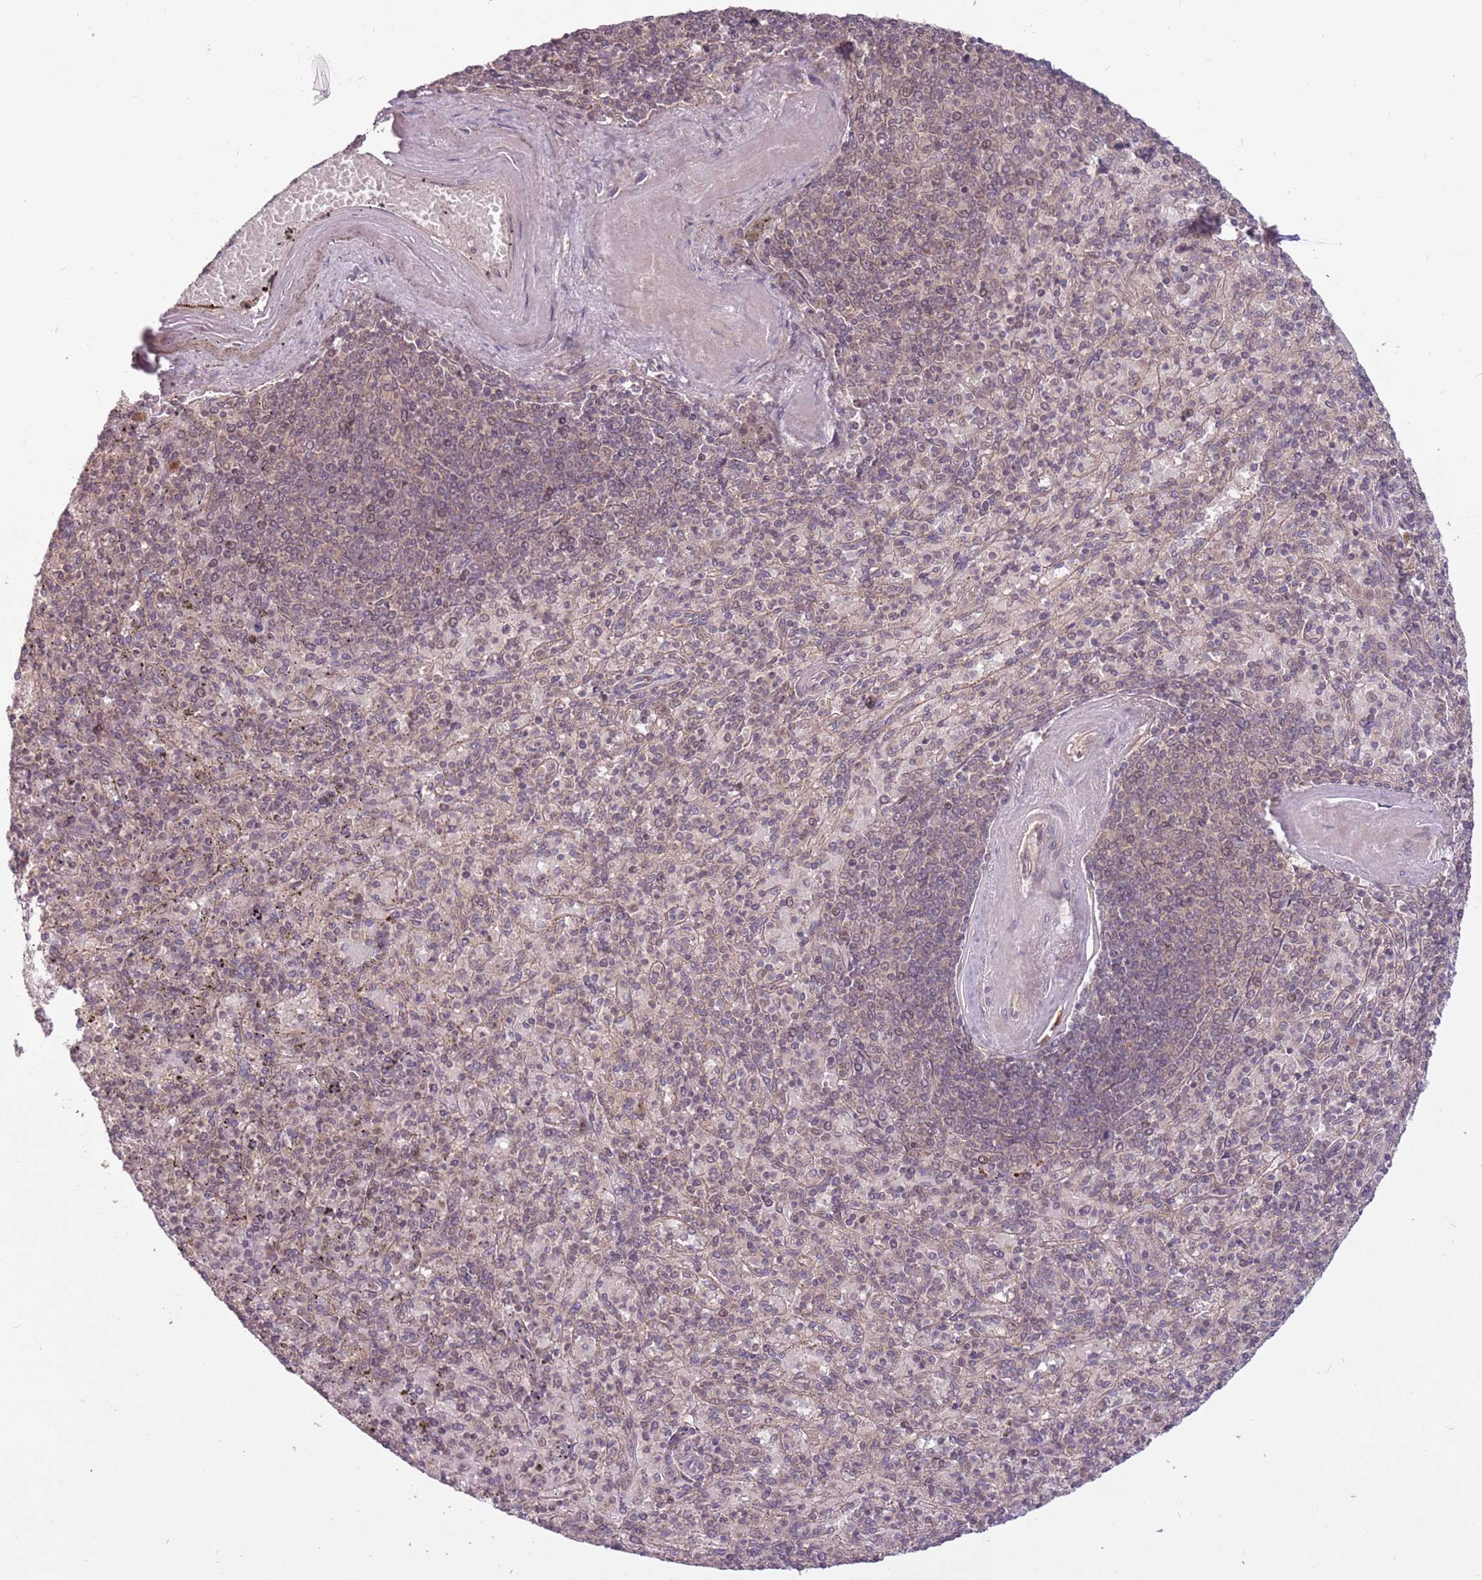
{"staining": {"intensity": "moderate", "quantity": "<25%", "location": "cytoplasmic/membranous,nuclear"}, "tissue": "spleen", "cell_type": "Cells in red pulp", "image_type": "normal", "snomed": [{"axis": "morphology", "description": "Normal tissue, NOS"}, {"axis": "topography", "description": "Spleen"}], "caption": "DAB (3,3'-diaminobenzidine) immunohistochemical staining of benign spleen displays moderate cytoplasmic/membranous,nuclear protein staining in approximately <25% of cells in red pulp. The staining was performed using DAB, with brown indicating positive protein expression. Nuclei are stained blue with hematoxylin.", "gene": "ADAMTS3", "patient": {"sex": "male", "age": 82}}